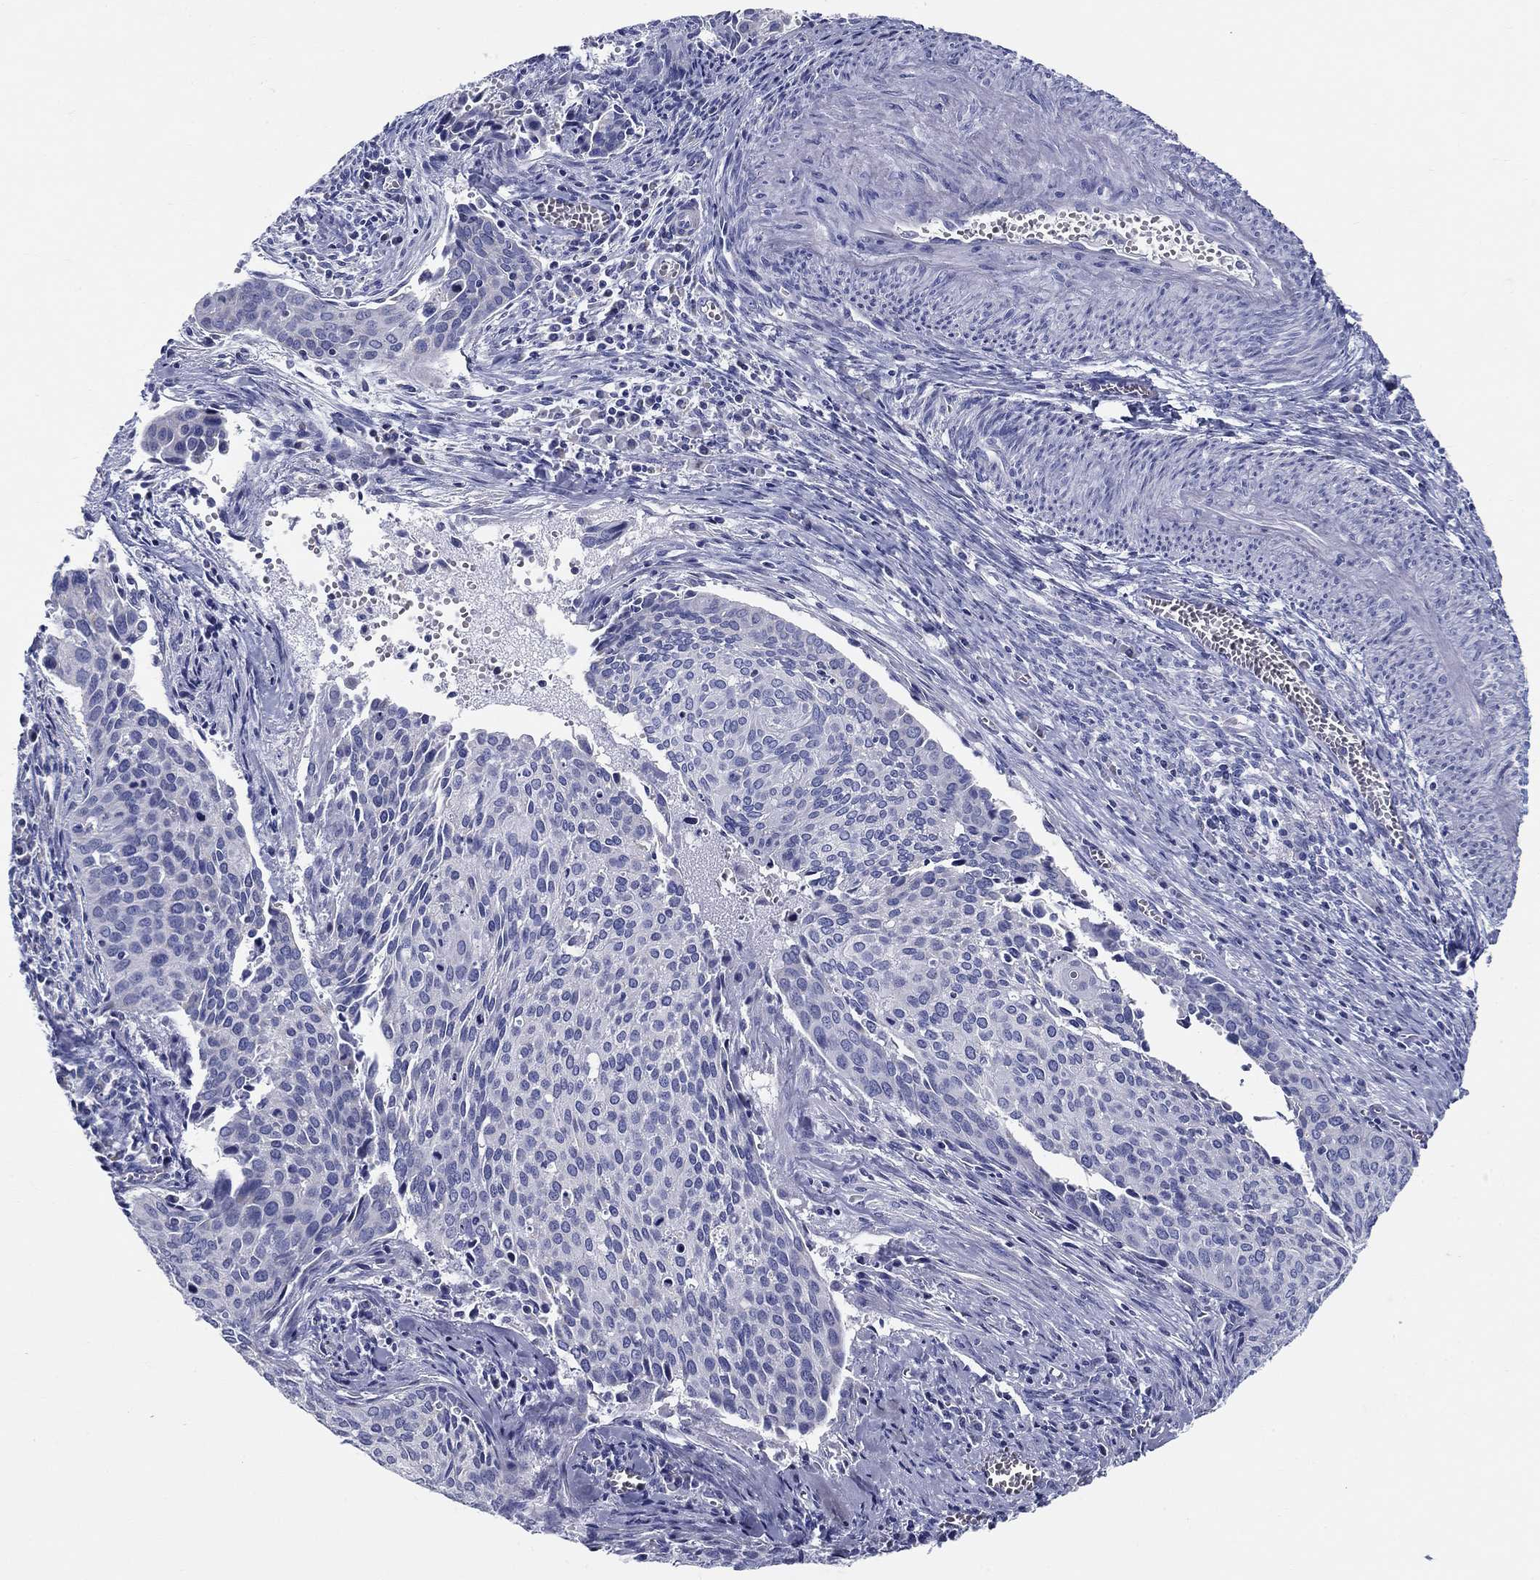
{"staining": {"intensity": "negative", "quantity": "none", "location": "none"}, "tissue": "cervical cancer", "cell_type": "Tumor cells", "image_type": "cancer", "snomed": [{"axis": "morphology", "description": "Squamous cell carcinoma, NOS"}, {"axis": "topography", "description": "Cervix"}], "caption": "A high-resolution histopathology image shows immunohistochemistry (IHC) staining of cervical cancer, which shows no significant expression in tumor cells. The staining was performed using DAB (3,3'-diaminobenzidine) to visualize the protein expression in brown, while the nuclei were stained in blue with hematoxylin (Magnification: 20x).", "gene": "UPB1", "patient": {"sex": "female", "age": 29}}